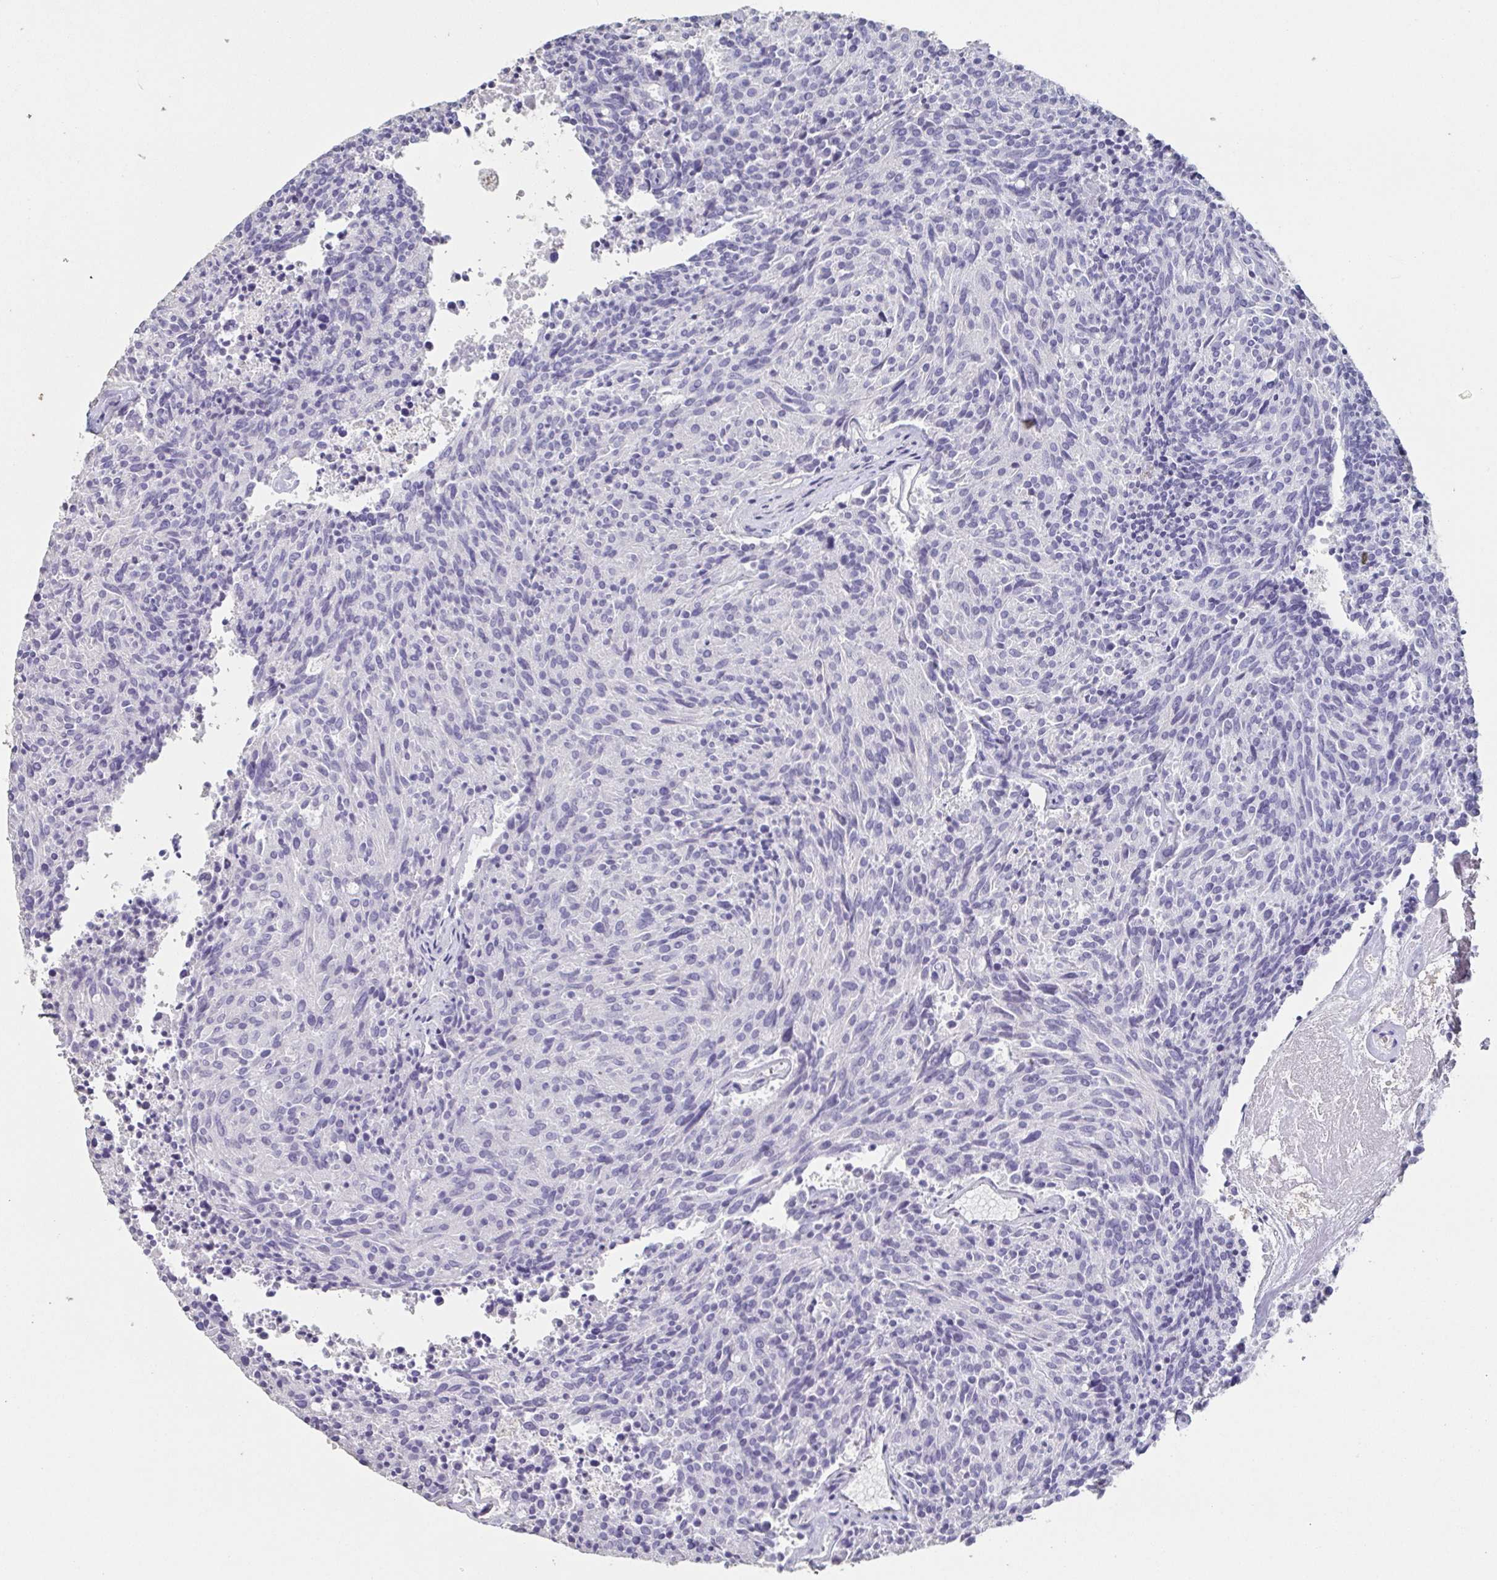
{"staining": {"intensity": "negative", "quantity": "none", "location": "none"}, "tissue": "carcinoid", "cell_type": "Tumor cells", "image_type": "cancer", "snomed": [{"axis": "morphology", "description": "Carcinoid, malignant, NOS"}, {"axis": "topography", "description": "Pancreas"}], "caption": "High magnification brightfield microscopy of carcinoid (malignant) stained with DAB (brown) and counterstained with hematoxylin (blue): tumor cells show no significant staining. (Stains: DAB (3,3'-diaminobenzidine) IHC with hematoxylin counter stain, Microscopy: brightfield microscopy at high magnification).", "gene": "BPIFA2", "patient": {"sex": "female", "age": 54}}